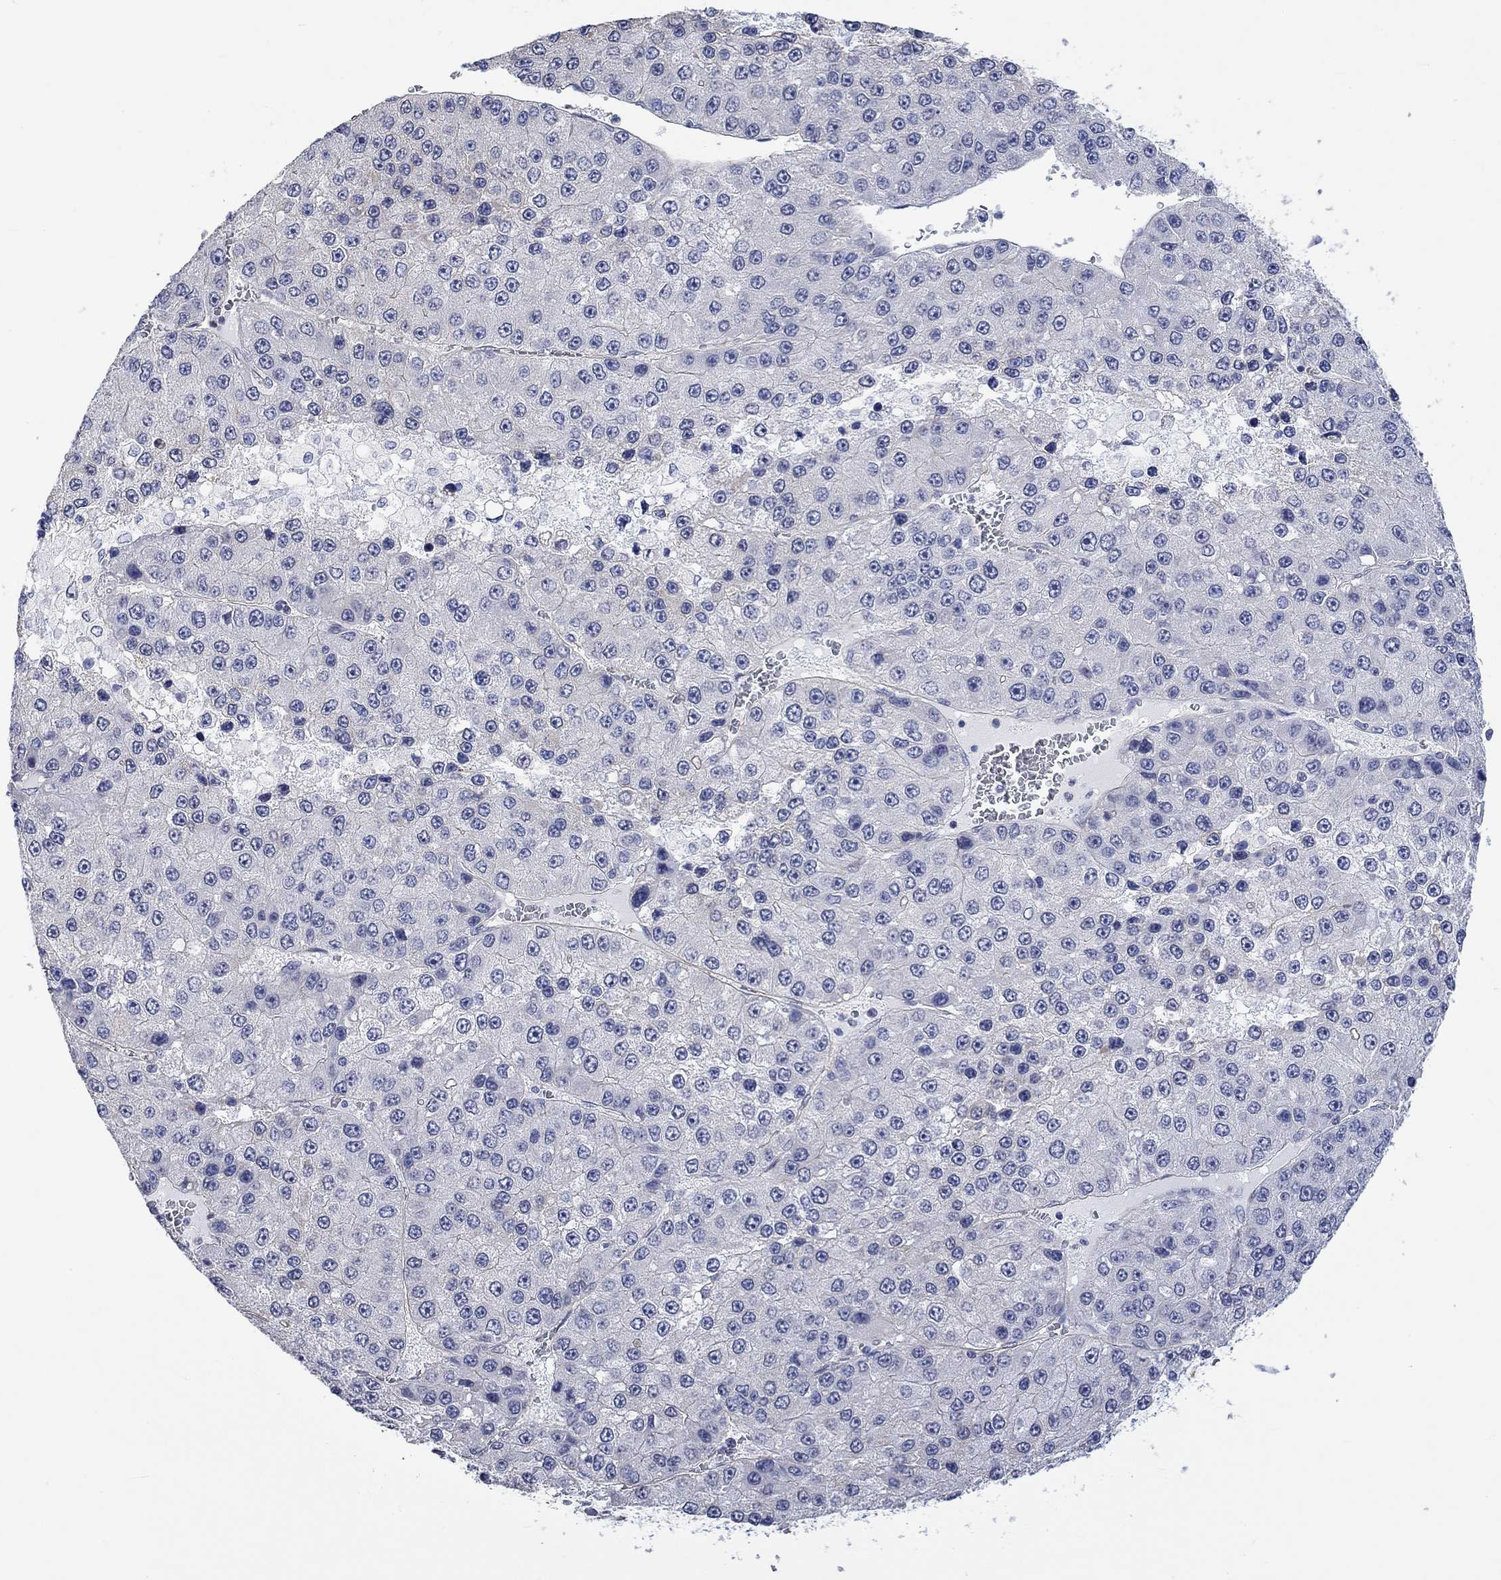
{"staining": {"intensity": "negative", "quantity": "none", "location": "none"}, "tissue": "liver cancer", "cell_type": "Tumor cells", "image_type": "cancer", "snomed": [{"axis": "morphology", "description": "Carcinoma, Hepatocellular, NOS"}, {"axis": "topography", "description": "Liver"}], "caption": "High magnification brightfield microscopy of liver cancer (hepatocellular carcinoma) stained with DAB (brown) and counterstained with hematoxylin (blue): tumor cells show no significant expression.", "gene": "AGRP", "patient": {"sex": "female", "age": 73}}